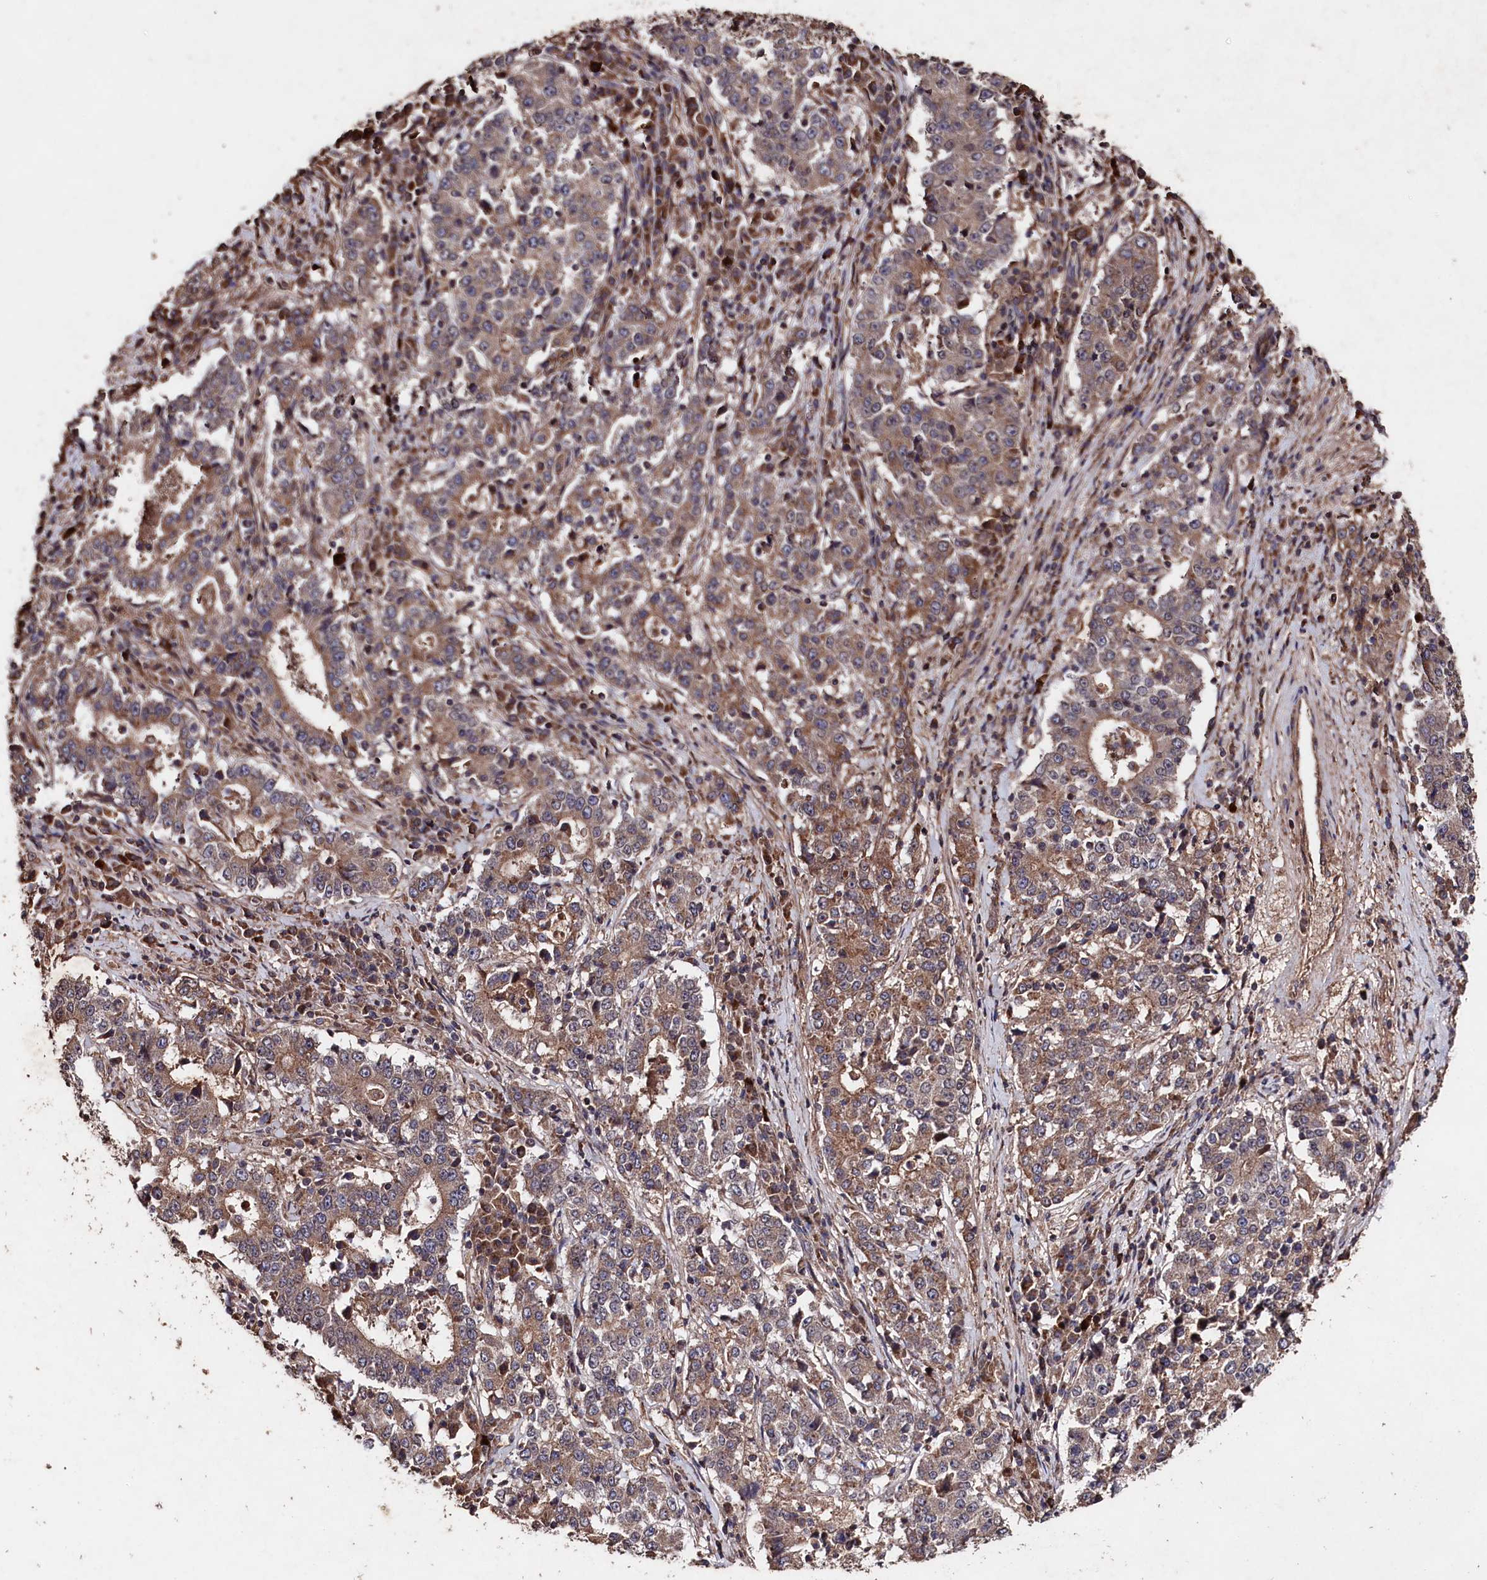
{"staining": {"intensity": "moderate", "quantity": ">75%", "location": "cytoplasmic/membranous"}, "tissue": "stomach cancer", "cell_type": "Tumor cells", "image_type": "cancer", "snomed": [{"axis": "morphology", "description": "Adenocarcinoma, NOS"}, {"axis": "topography", "description": "Stomach"}], "caption": "Moderate cytoplasmic/membranous protein expression is appreciated in about >75% of tumor cells in stomach cancer.", "gene": "MYO1H", "patient": {"sex": "male", "age": 59}}